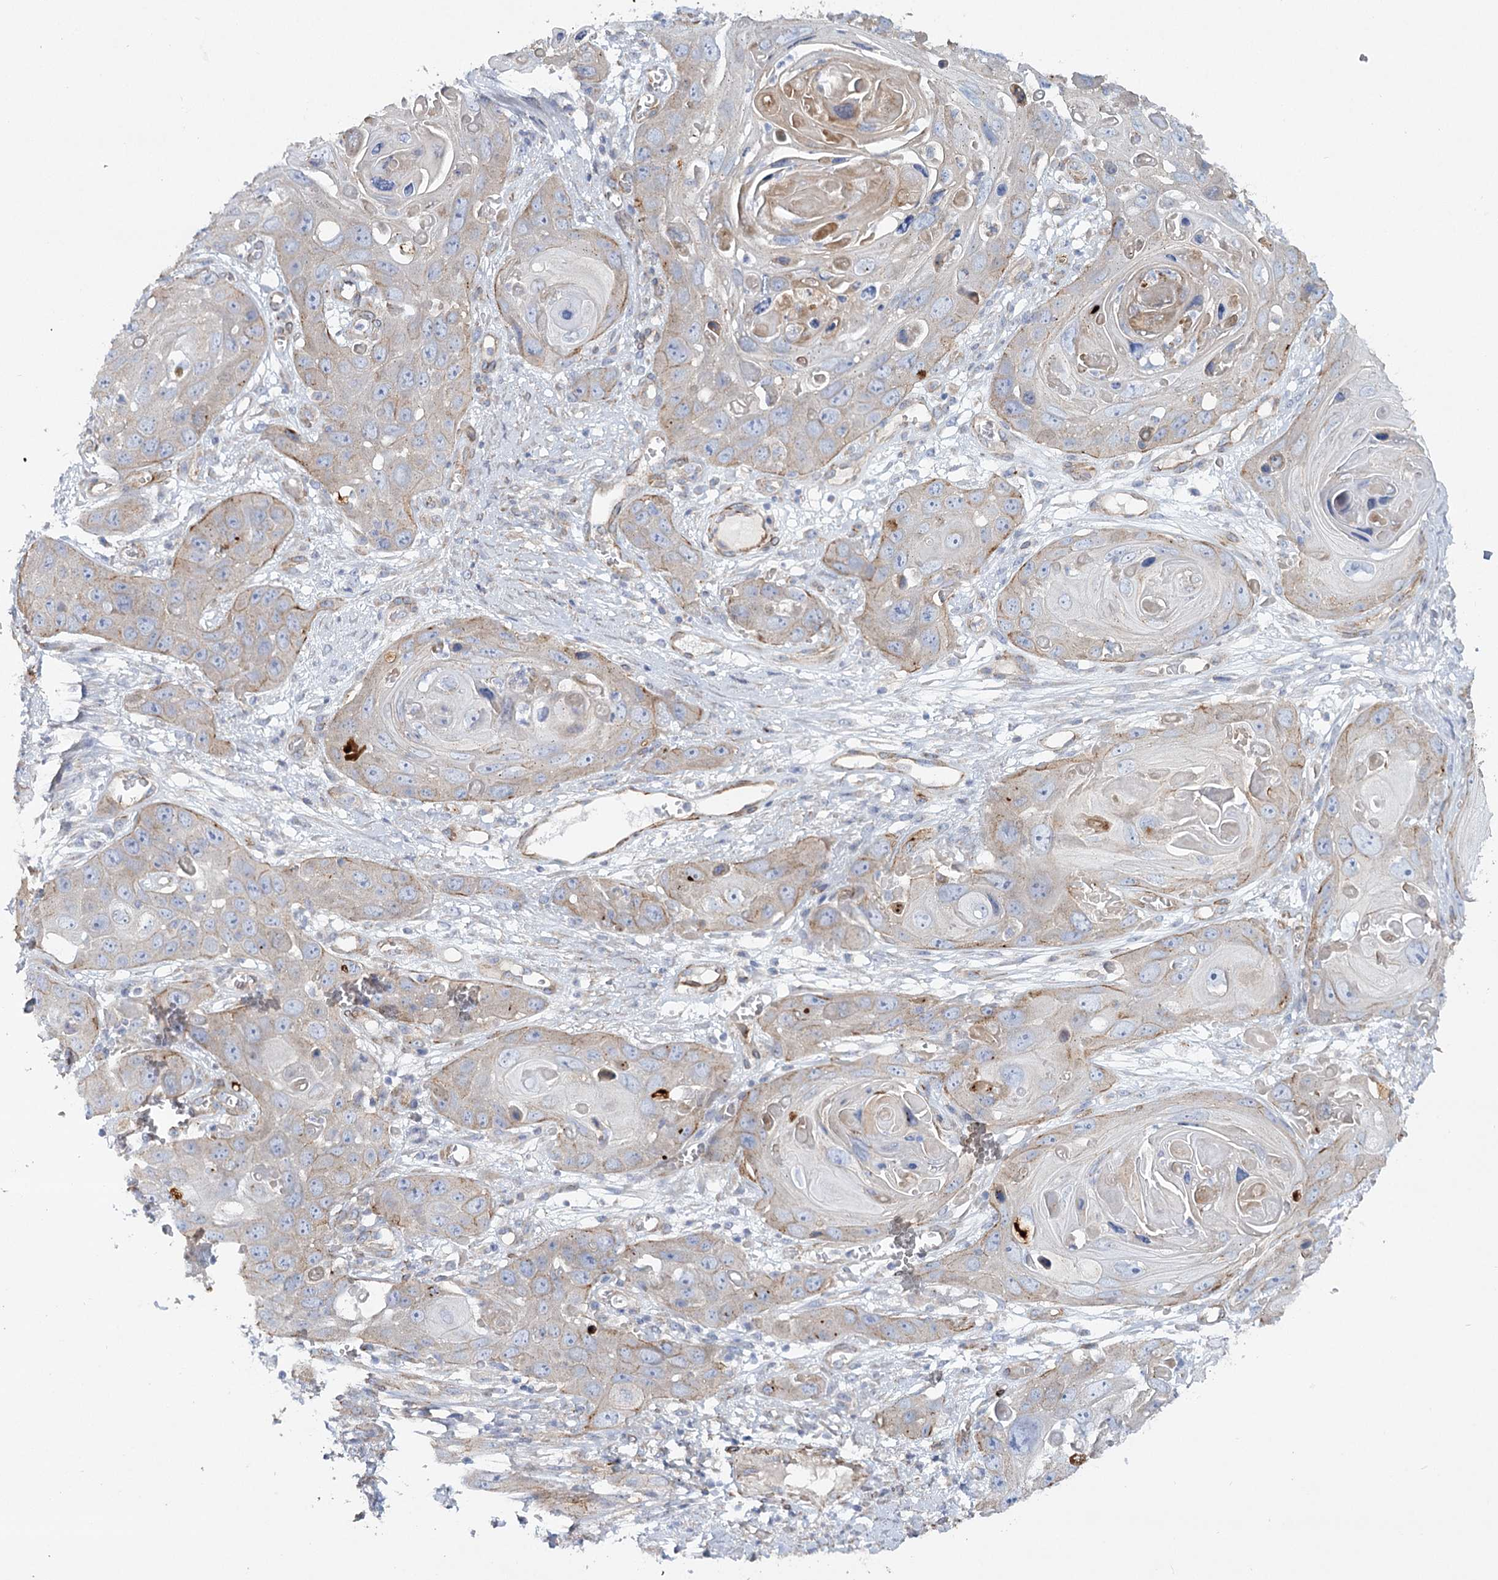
{"staining": {"intensity": "weak", "quantity": "<25%", "location": "cytoplasmic/membranous"}, "tissue": "skin cancer", "cell_type": "Tumor cells", "image_type": "cancer", "snomed": [{"axis": "morphology", "description": "Squamous cell carcinoma, NOS"}, {"axis": "topography", "description": "Skin"}], "caption": "This is a image of immunohistochemistry (IHC) staining of skin cancer, which shows no expression in tumor cells. Nuclei are stained in blue.", "gene": "TMEM164", "patient": {"sex": "male", "age": 55}}